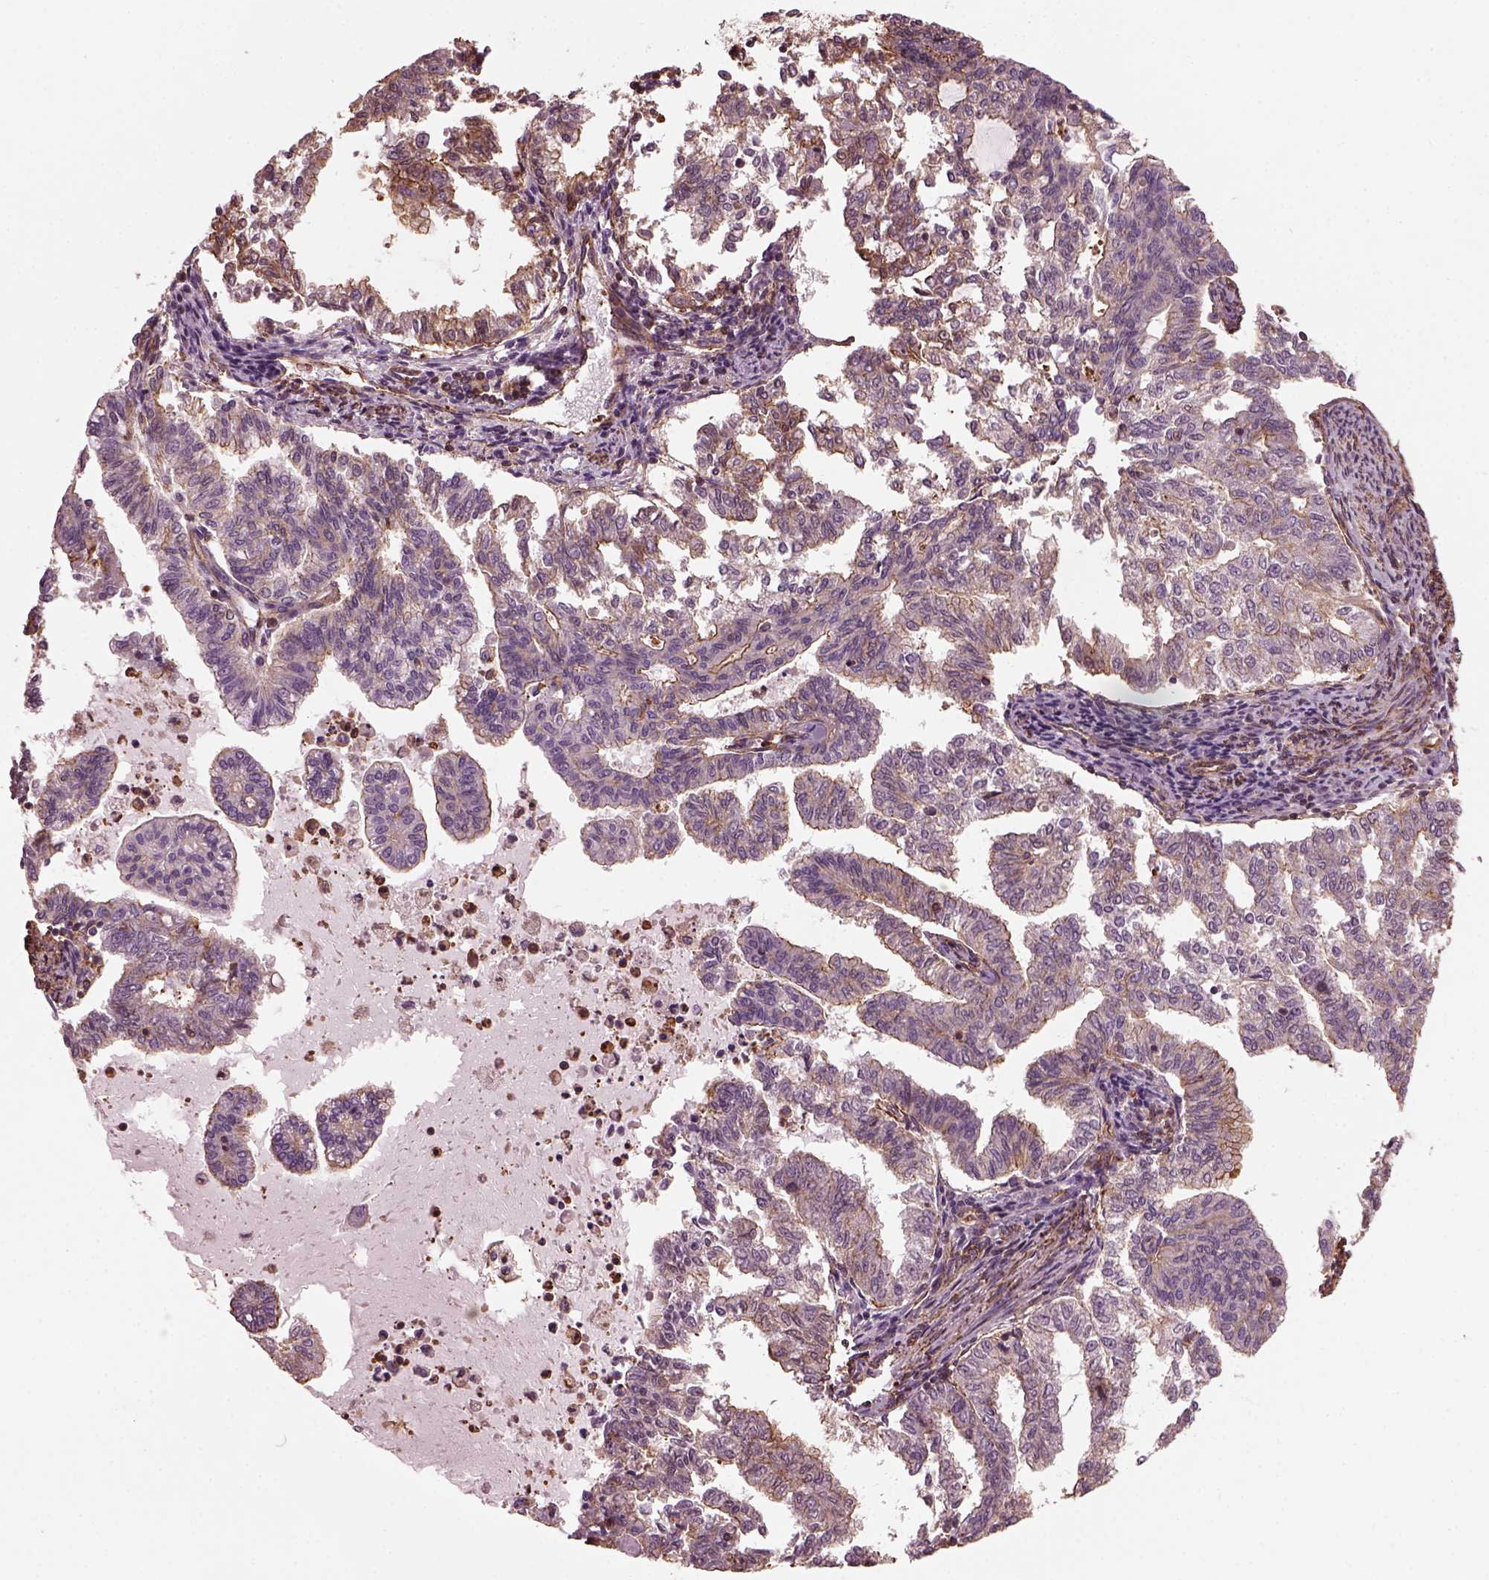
{"staining": {"intensity": "moderate", "quantity": "<25%", "location": "cytoplasmic/membranous"}, "tissue": "endometrial cancer", "cell_type": "Tumor cells", "image_type": "cancer", "snomed": [{"axis": "morphology", "description": "Adenocarcinoma, NOS"}, {"axis": "topography", "description": "Endometrium"}], "caption": "A brown stain shows moderate cytoplasmic/membranous staining of a protein in human endometrial adenocarcinoma tumor cells.", "gene": "MYL6", "patient": {"sex": "female", "age": 79}}